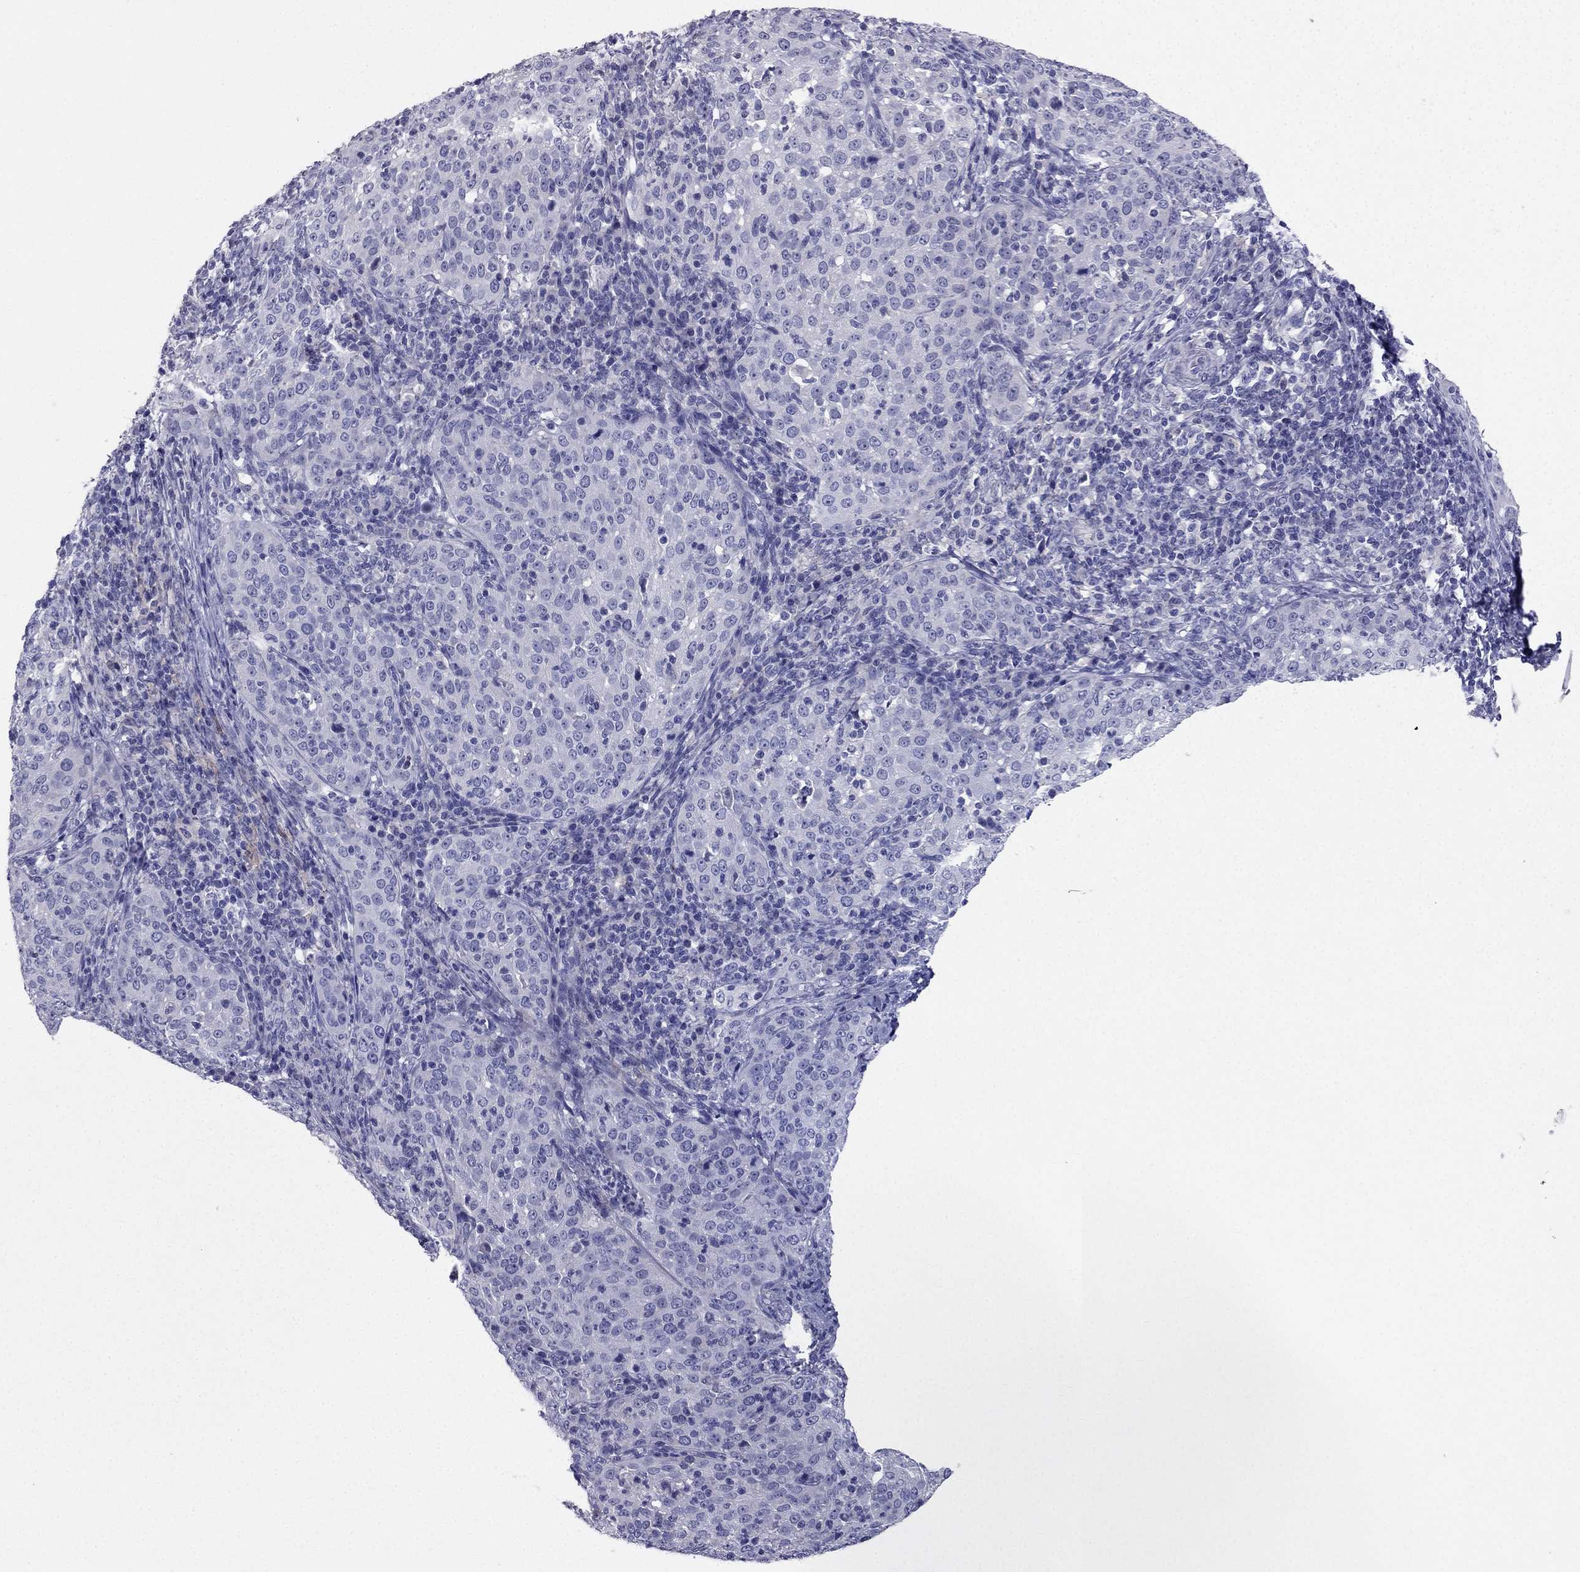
{"staining": {"intensity": "negative", "quantity": "none", "location": "none"}, "tissue": "cervical cancer", "cell_type": "Tumor cells", "image_type": "cancer", "snomed": [{"axis": "morphology", "description": "Squamous cell carcinoma, NOS"}, {"axis": "topography", "description": "Cervix"}], "caption": "High magnification brightfield microscopy of squamous cell carcinoma (cervical) stained with DAB (brown) and counterstained with hematoxylin (blue): tumor cells show no significant positivity.", "gene": "LMTK3", "patient": {"sex": "female", "age": 51}}